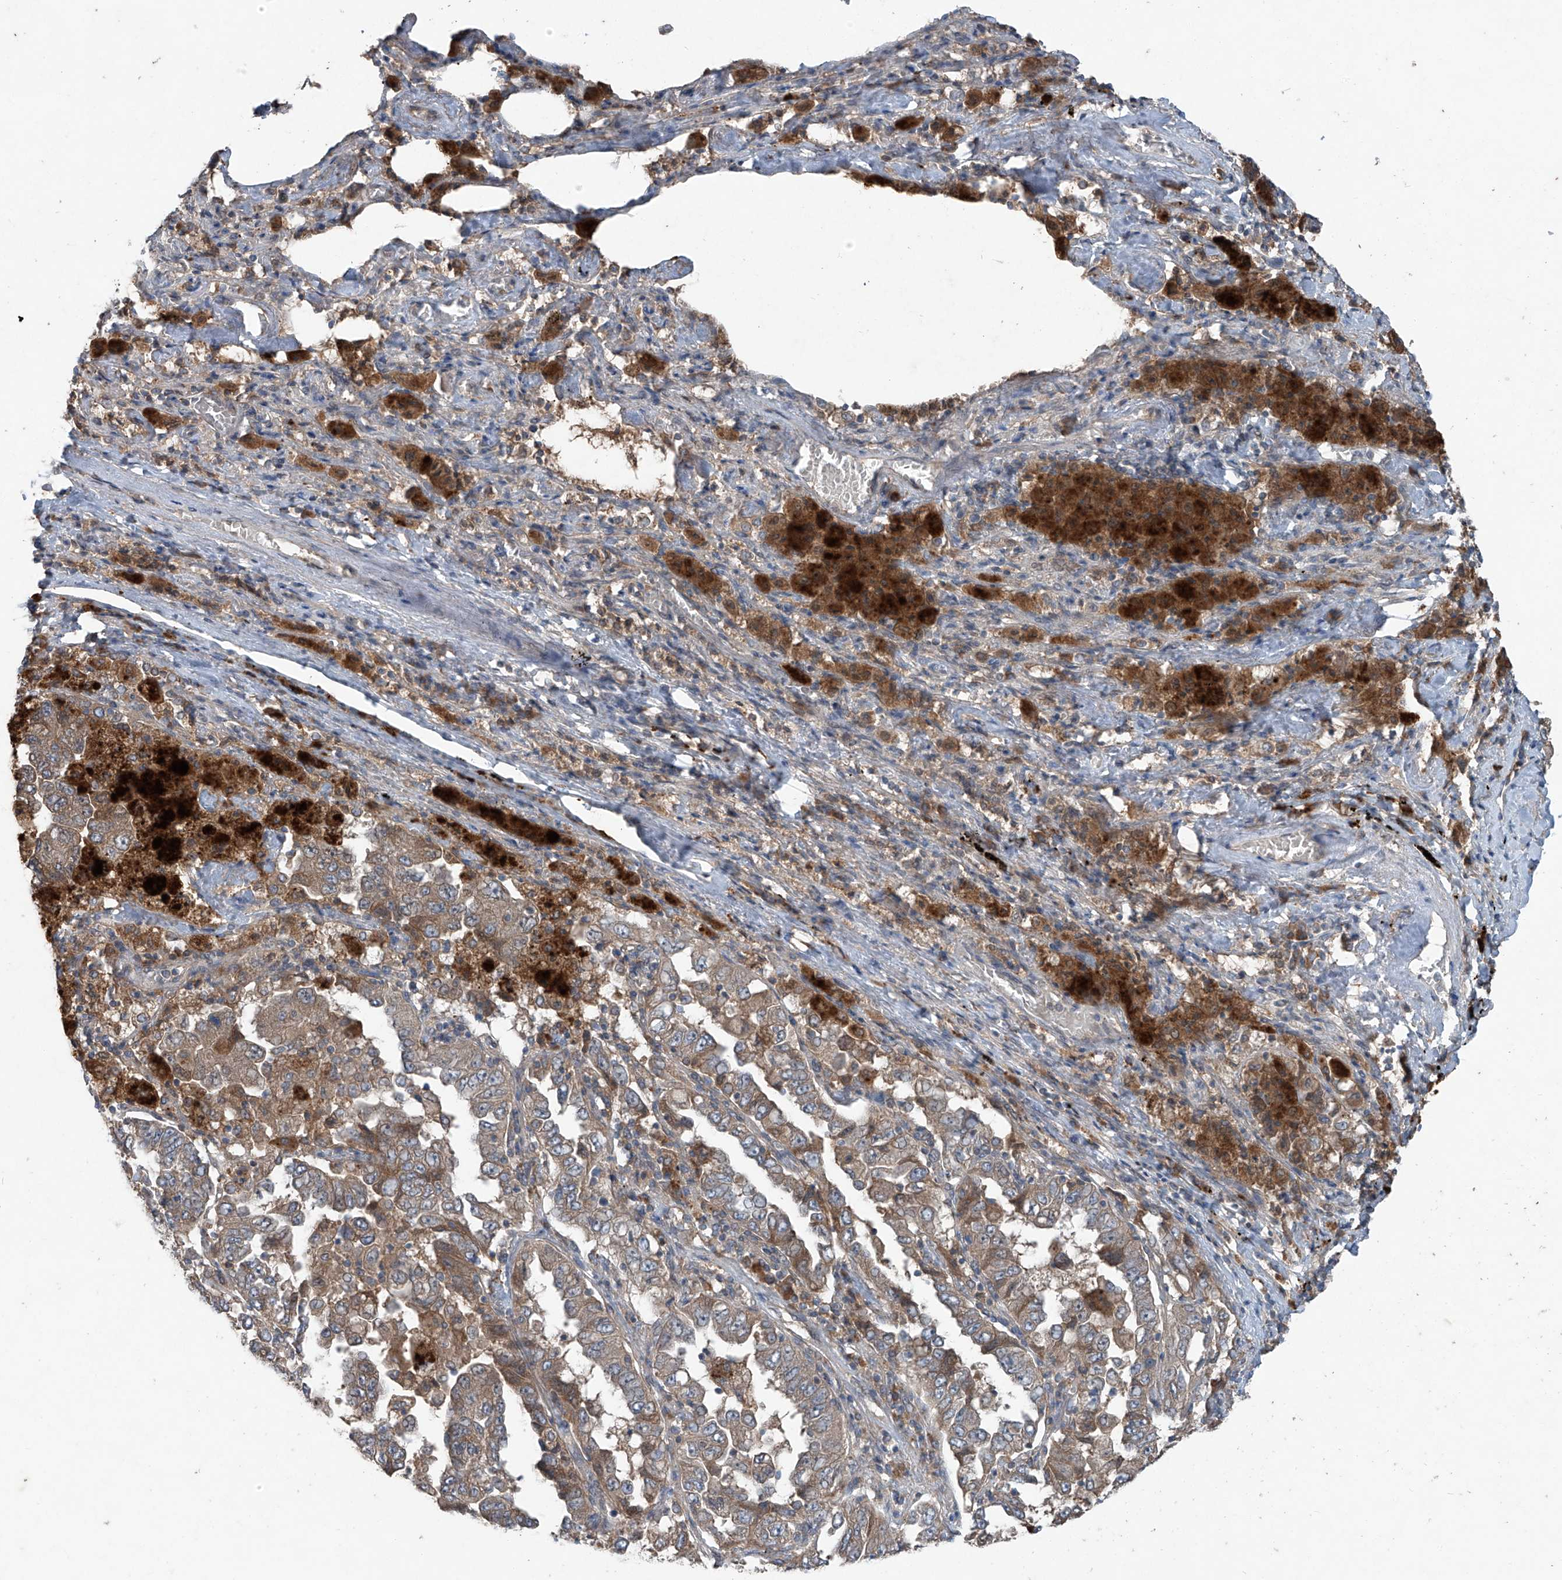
{"staining": {"intensity": "moderate", "quantity": ">75%", "location": "cytoplasmic/membranous"}, "tissue": "lung cancer", "cell_type": "Tumor cells", "image_type": "cancer", "snomed": [{"axis": "morphology", "description": "Adenocarcinoma, NOS"}, {"axis": "topography", "description": "Lung"}], "caption": "Immunohistochemical staining of human lung cancer (adenocarcinoma) exhibits medium levels of moderate cytoplasmic/membranous protein staining in approximately >75% of tumor cells.", "gene": "FOXRED2", "patient": {"sex": "female", "age": 51}}